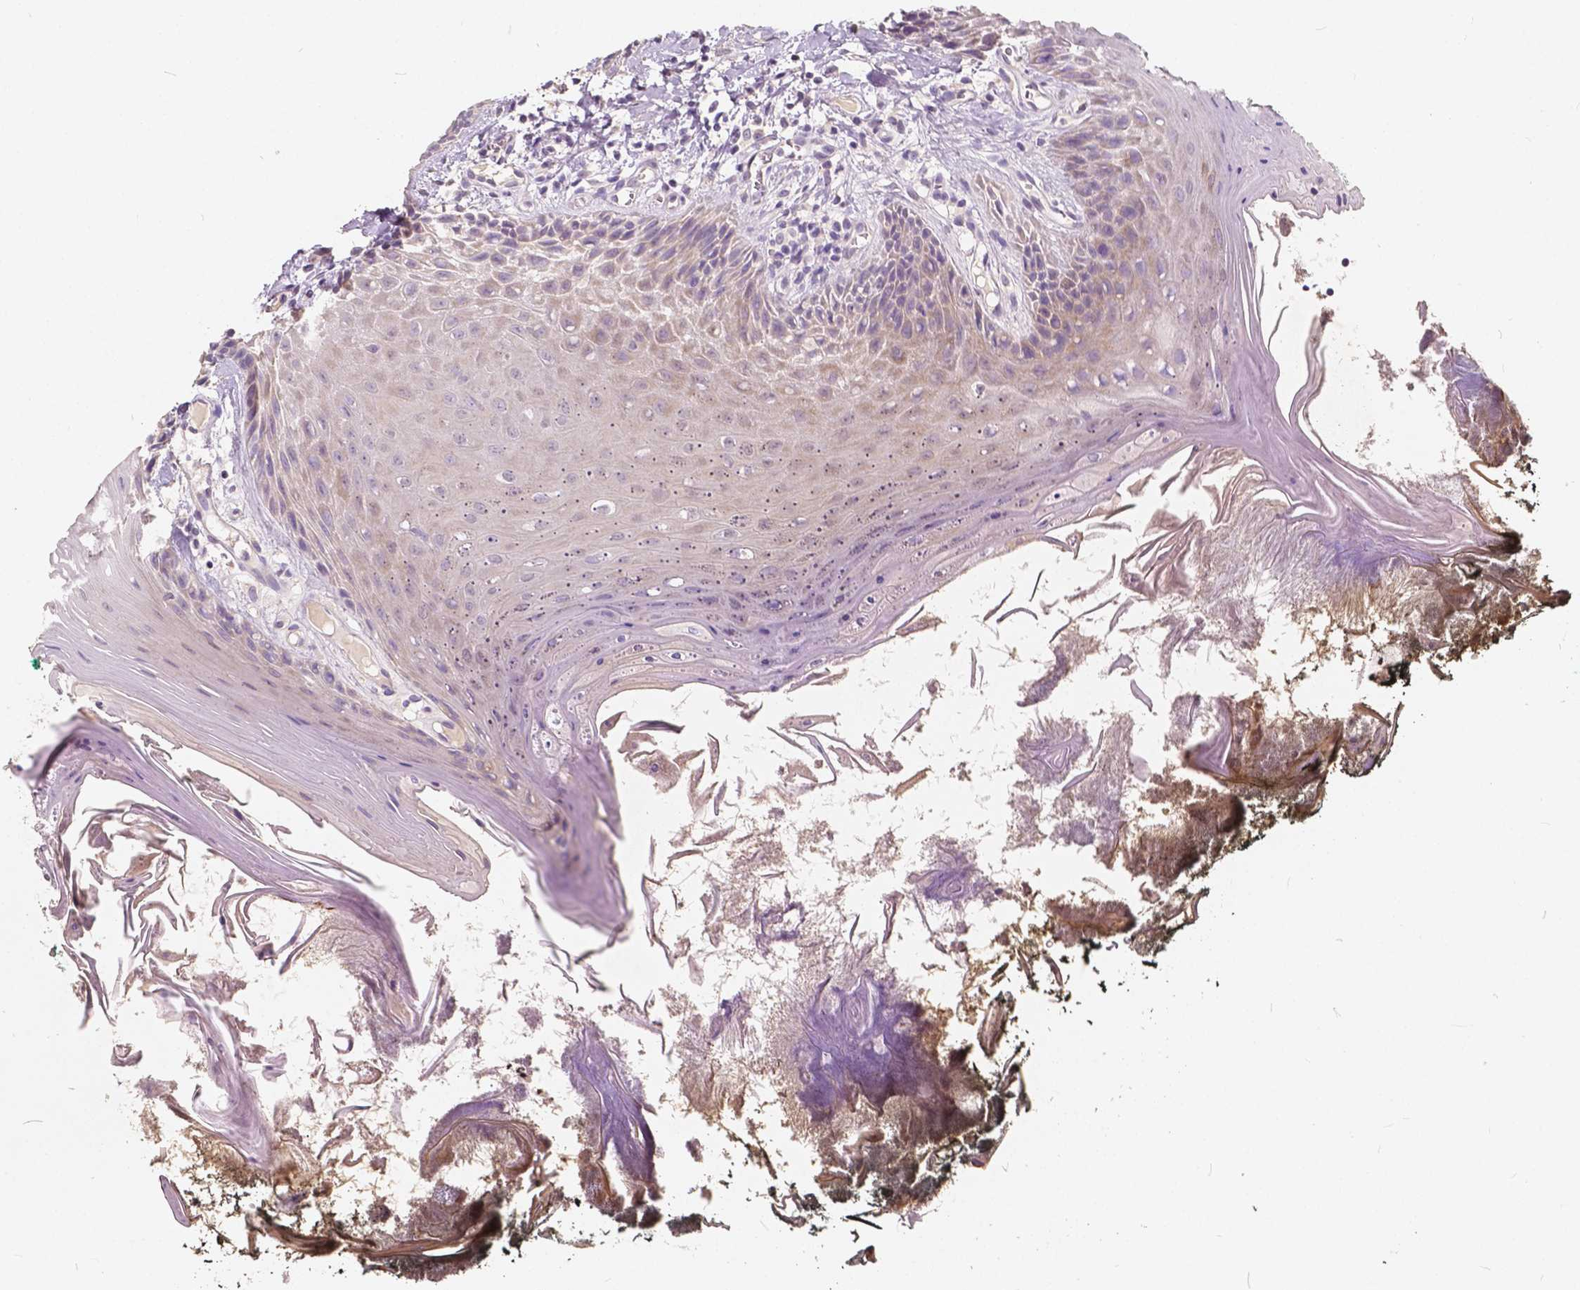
{"staining": {"intensity": "weak", "quantity": "<25%", "location": "cytoplasmic/membranous"}, "tissue": "oral mucosa", "cell_type": "Squamous epithelial cells", "image_type": "normal", "snomed": [{"axis": "morphology", "description": "Normal tissue, NOS"}, {"axis": "topography", "description": "Oral tissue"}], "caption": "DAB (3,3'-diaminobenzidine) immunohistochemical staining of normal human oral mucosa demonstrates no significant expression in squamous epithelial cells.", "gene": "SLC7A8", "patient": {"sex": "male", "age": 9}}